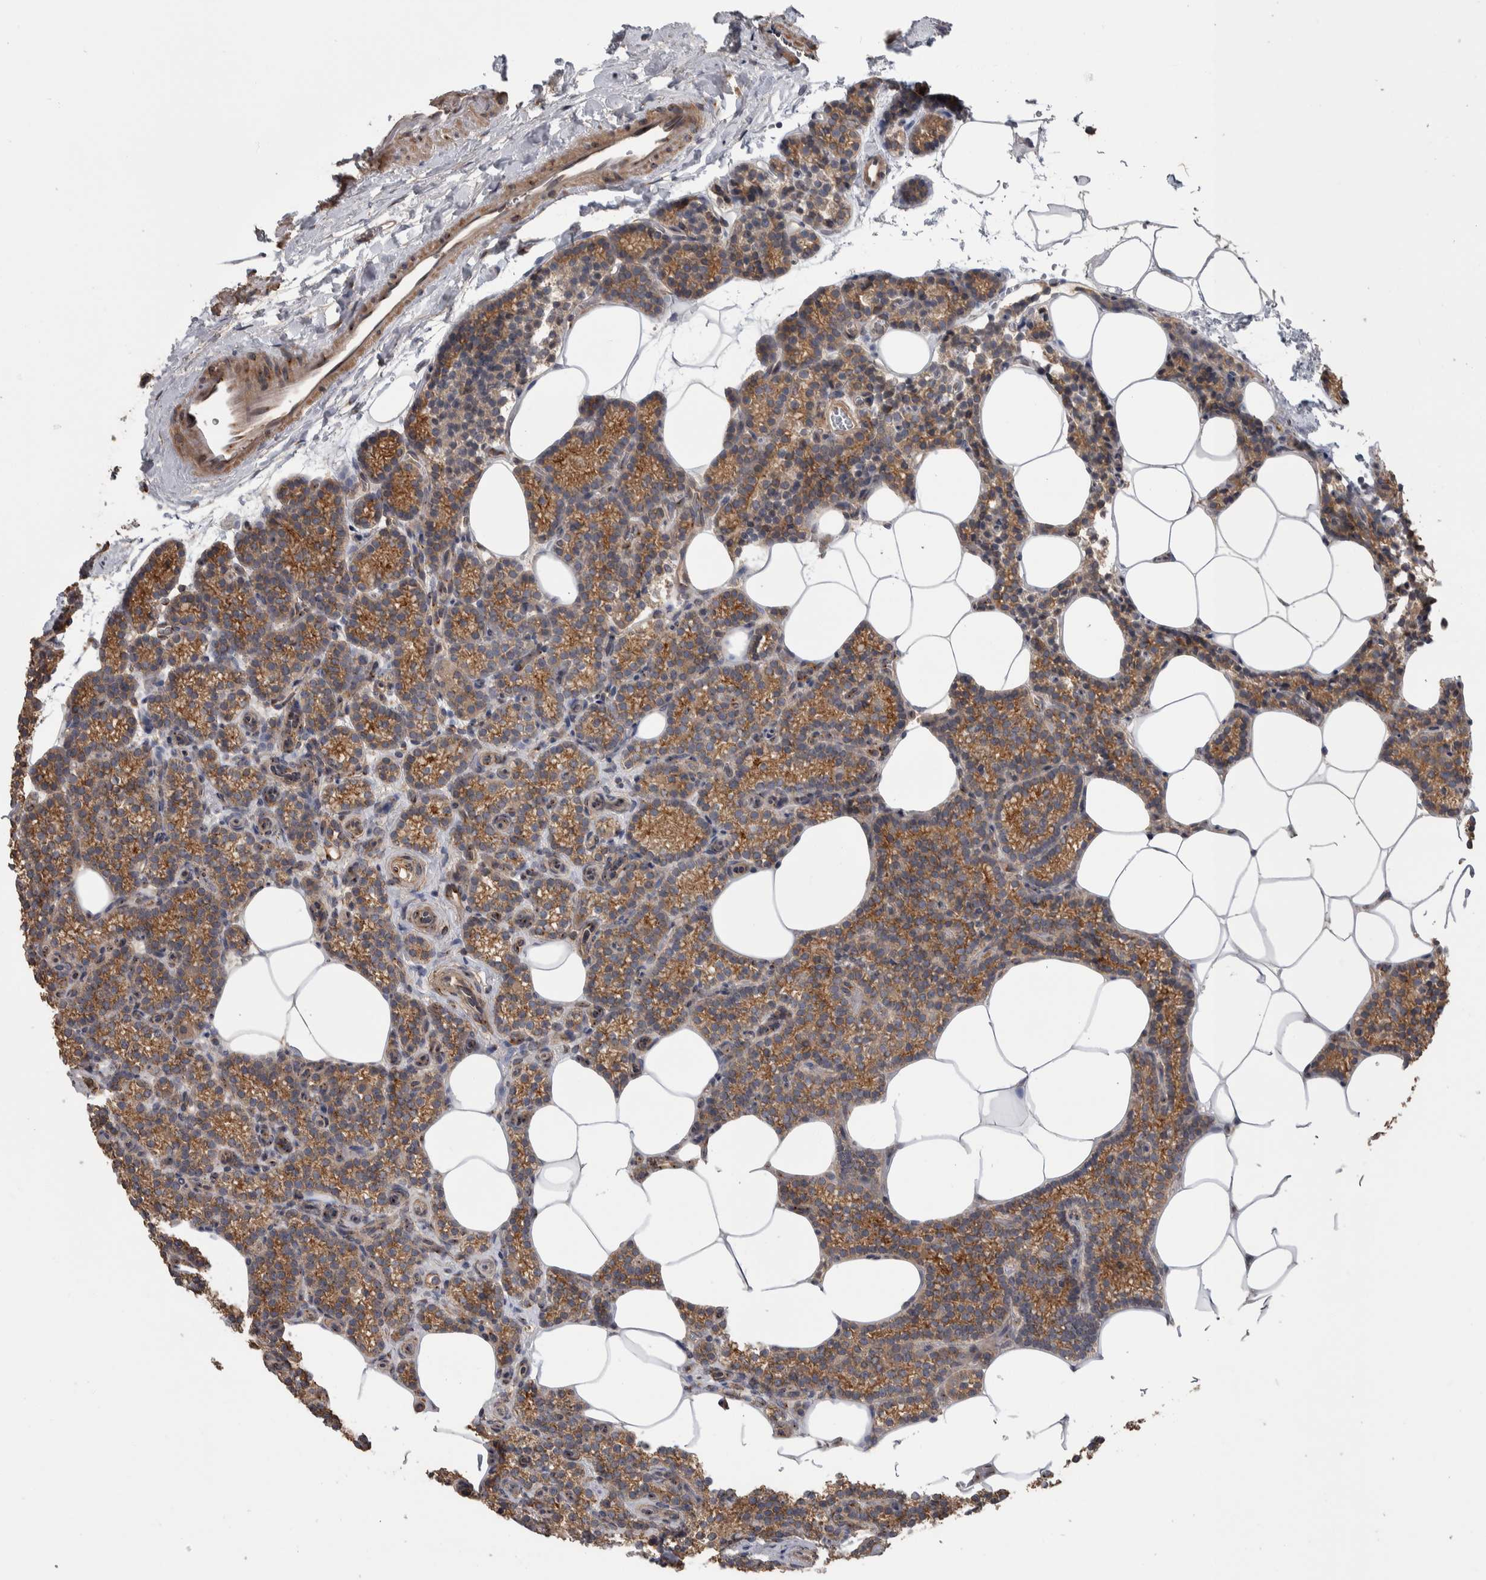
{"staining": {"intensity": "moderate", "quantity": ">75%", "location": "cytoplasmic/membranous"}, "tissue": "parathyroid gland", "cell_type": "Glandular cells", "image_type": "normal", "snomed": [{"axis": "morphology", "description": "Normal tissue, NOS"}, {"axis": "topography", "description": "Parathyroid gland"}], "caption": "Protein staining exhibits moderate cytoplasmic/membranous positivity in approximately >75% of glandular cells in unremarkable parathyroid gland. (brown staining indicates protein expression, while blue staining denotes nuclei).", "gene": "IFRD1", "patient": {"sex": "male", "age": 58}}